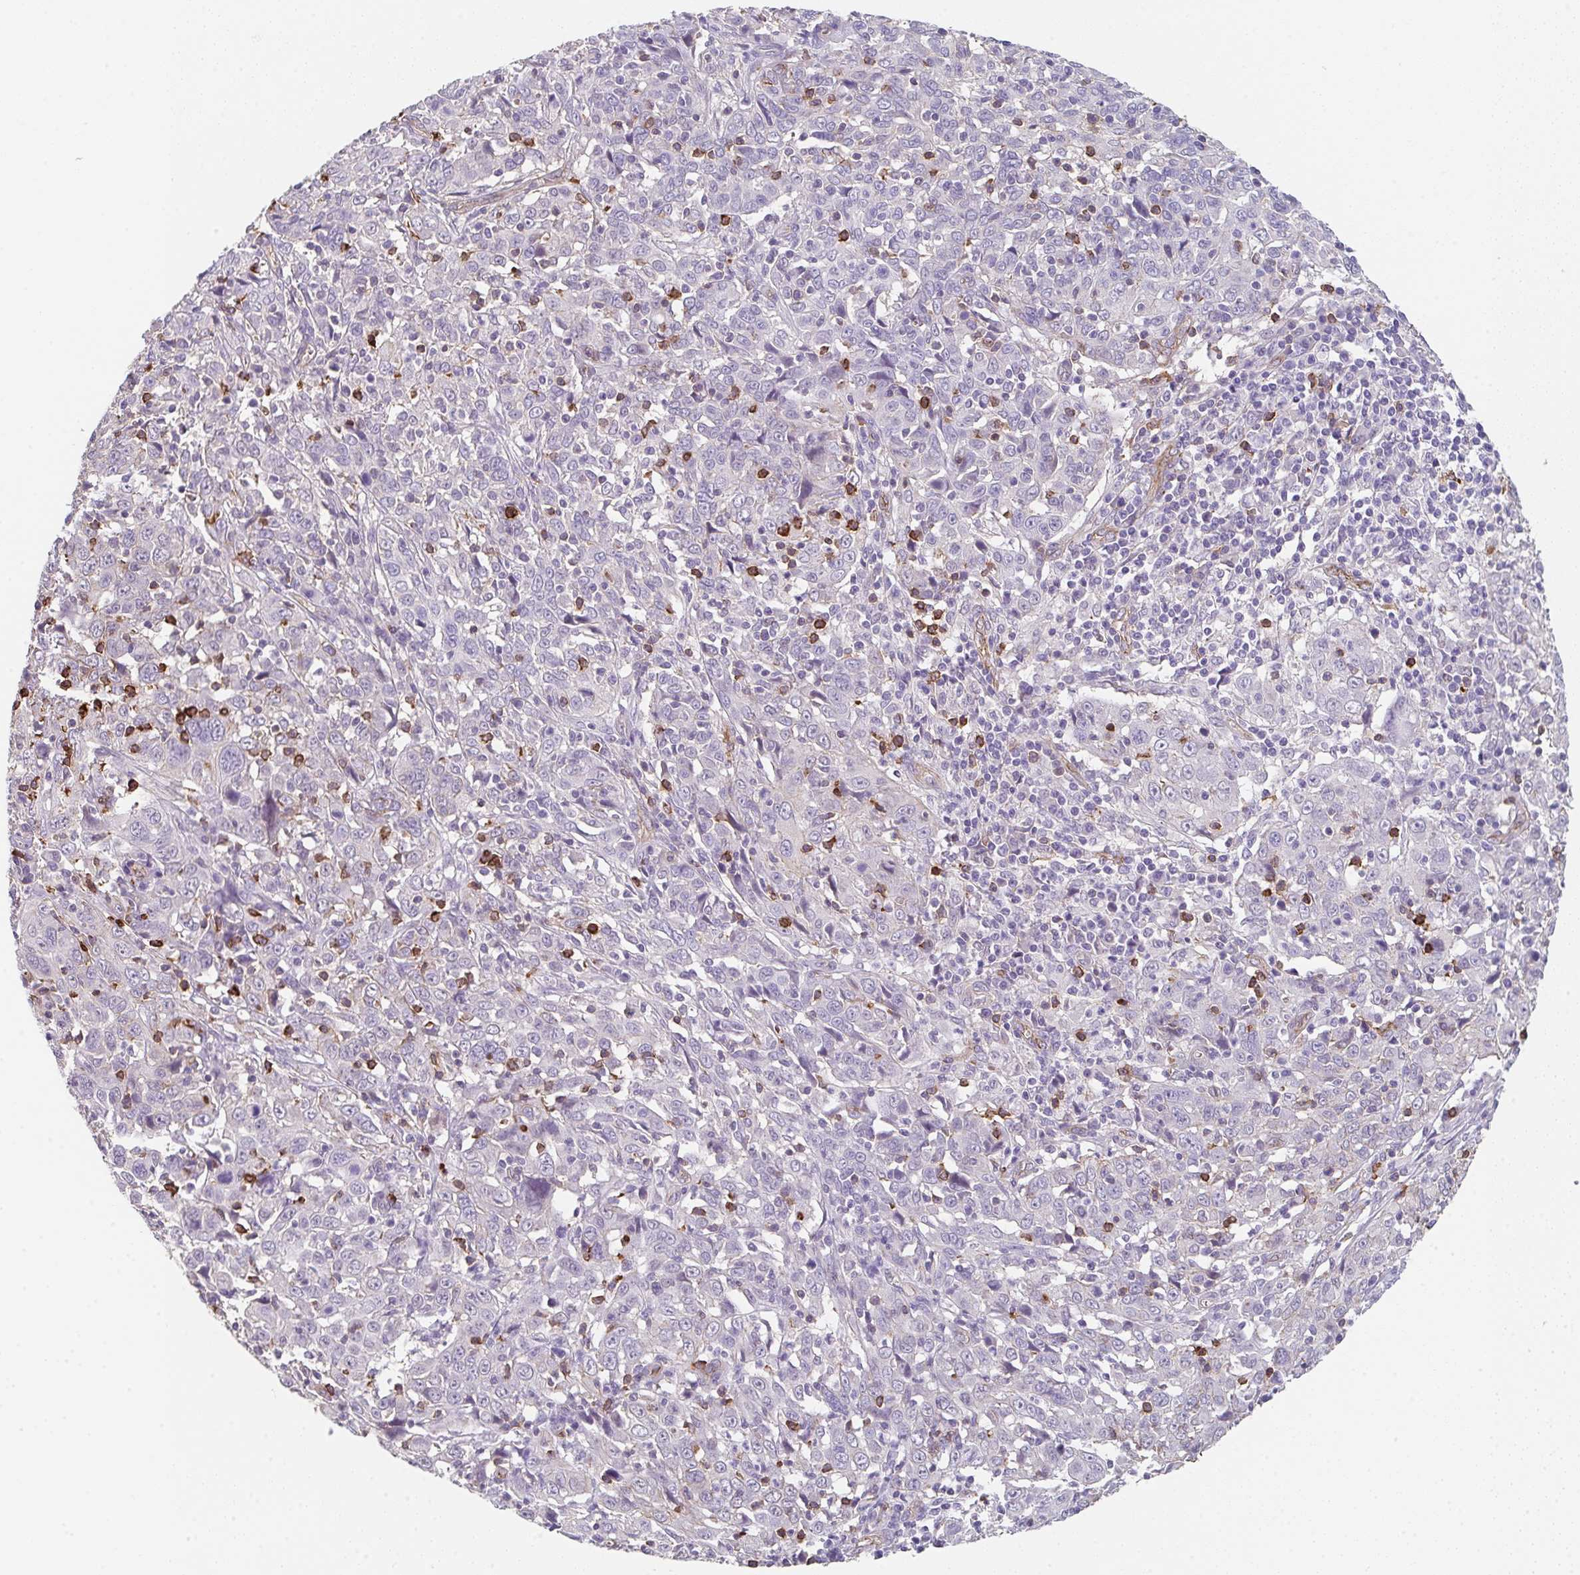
{"staining": {"intensity": "negative", "quantity": "none", "location": "none"}, "tissue": "cervical cancer", "cell_type": "Tumor cells", "image_type": "cancer", "snomed": [{"axis": "morphology", "description": "Squamous cell carcinoma, NOS"}, {"axis": "topography", "description": "Cervix"}], "caption": "An immunohistochemistry image of squamous cell carcinoma (cervical) is shown. There is no staining in tumor cells of squamous cell carcinoma (cervical). (Stains: DAB immunohistochemistry (IHC) with hematoxylin counter stain, Microscopy: brightfield microscopy at high magnification).", "gene": "DBN1", "patient": {"sex": "female", "age": 46}}